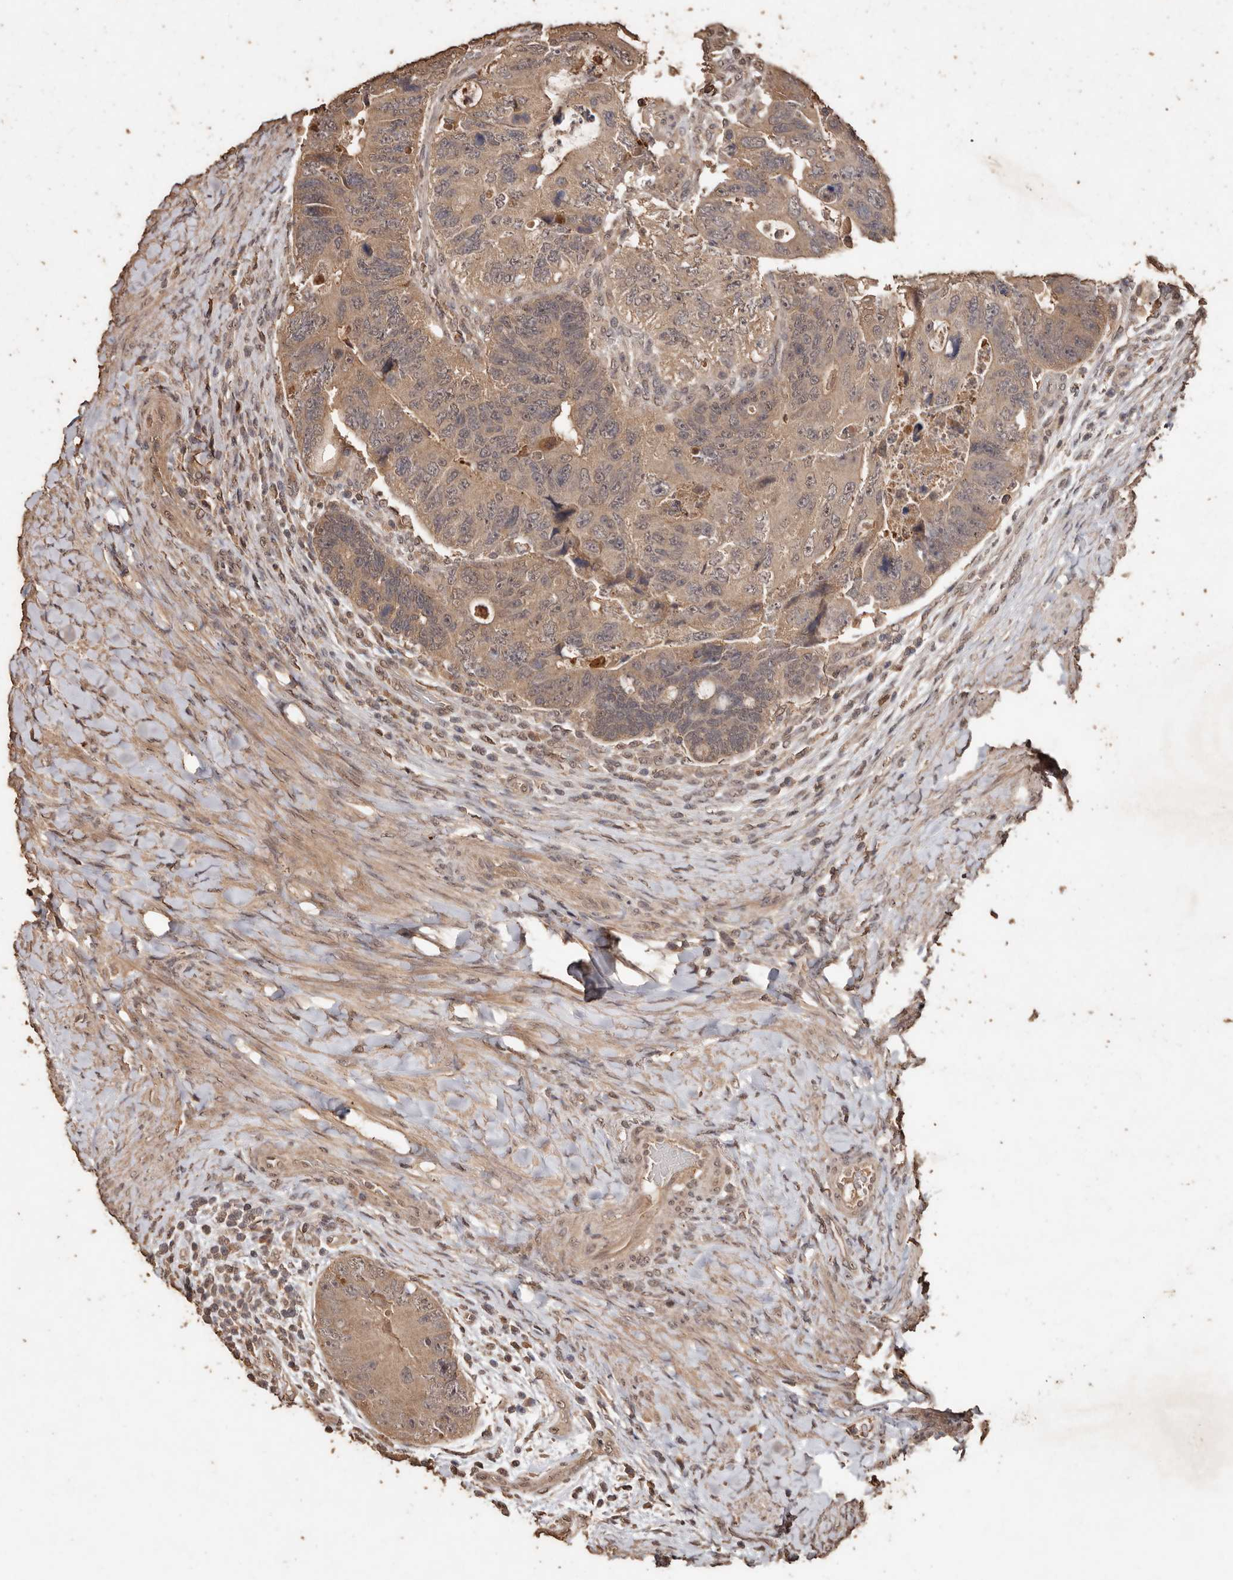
{"staining": {"intensity": "moderate", "quantity": ">75%", "location": "cytoplasmic/membranous"}, "tissue": "colorectal cancer", "cell_type": "Tumor cells", "image_type": "cancer", "snomed": [{"axis": "morphology", "description": "Adenocarcinoma, NOS"}, {"axis": "topography", "description": "Rectum"}], "caption": "A brown stain shows moderate cytoplasmic/membranous positivity of a protein in human colorectal adenocarcinoma tumor cells.", "gene": "PKDCC", "patient": {"sex": "male", "age": 59}}